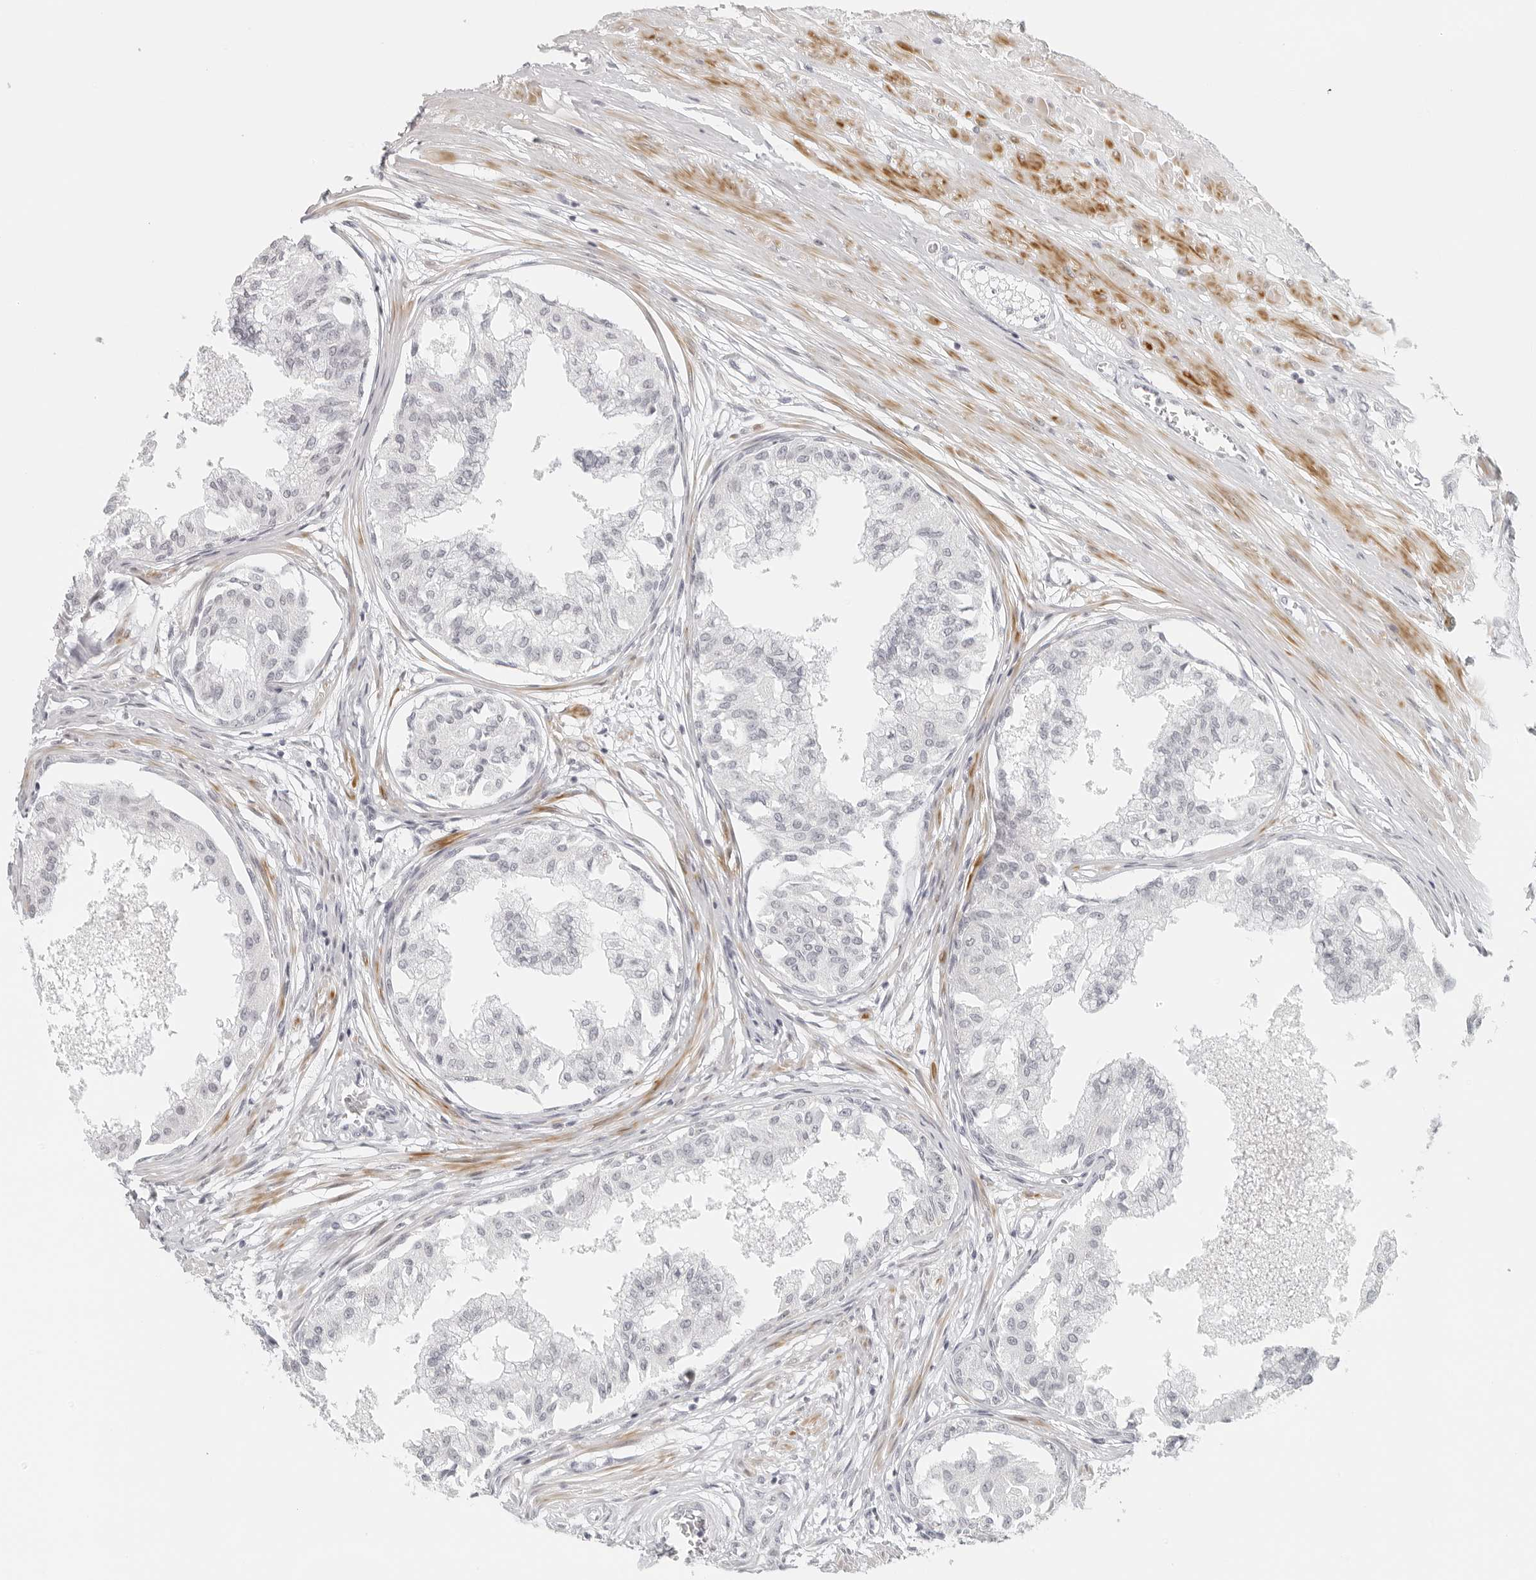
{"staining": {"intensity": "negative", "quantity": "none", "location": "none"}, "tissue": "prostate", "cell_type": "Glandular cells", "image_type": "normal", "snomed": [{"axis": "morphology", "description": "Normal tissue, NOS"}, {"axis": "topography", "description": "Prostate"}, {"axis": "topography", "description": "Seminal veicle"}], "caption": "The image shows no significant staining in glandular cells of prostate.", "gene": "RPS6KC1", "patient": {"sex": "male", "age": 60}}